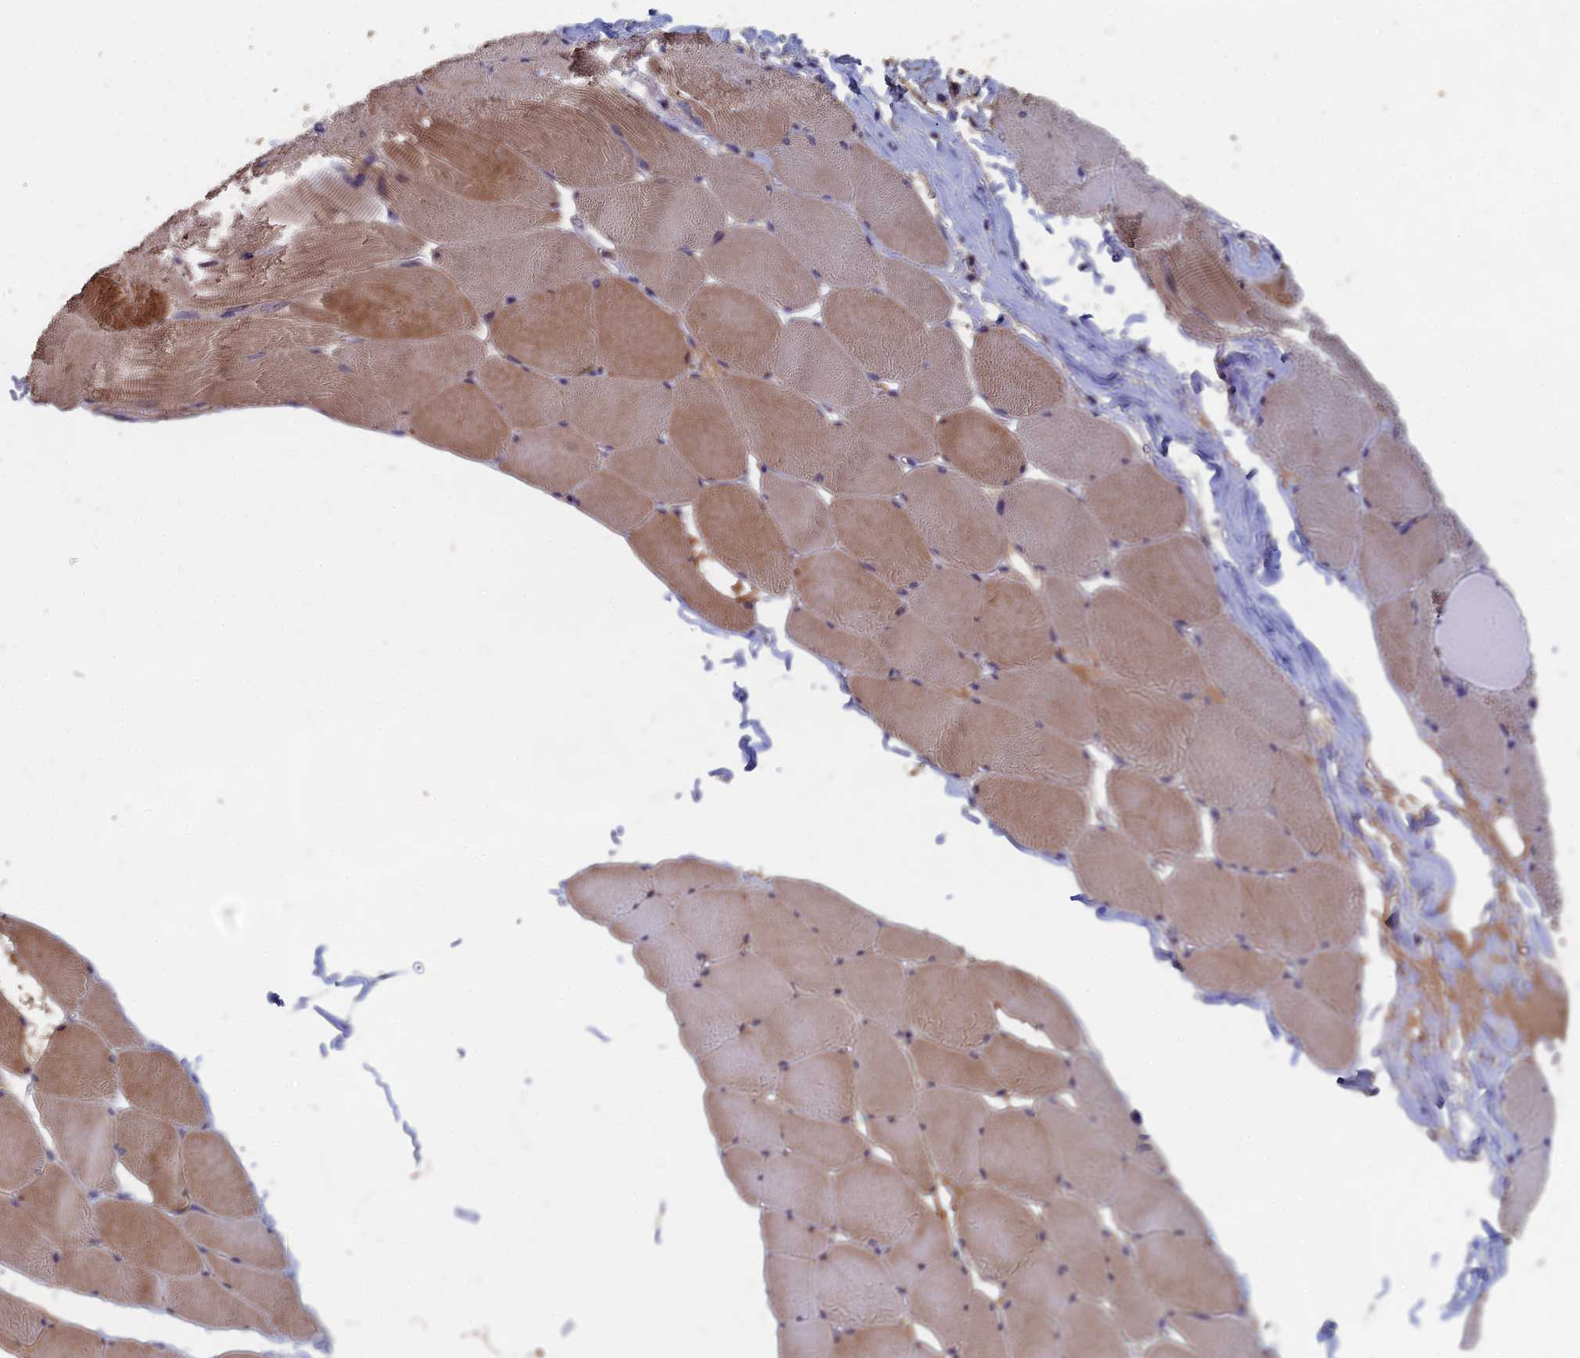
{"staining": {"intensity": "weak", "quantity": ">75%", "location": "cytoplasmic/membranous"}, "tissue": "skeletal muscle", "cell_type": "Myocytes", "image_type": "normal", "snomed": [{"axis": "morphology", "description": "Normal tissue, NOS"}, {"axis": "topography", "description": "Skeletal muscle"}], "caption": "Protein expression by immunohistochemistry demonstrates weak cytoplasmic/membranous staining in approximately >75% of myocytes in unremarkable skeletal muscle. (Stains: DAB in brown, nuclei in blue, Microscopy: brightfield microscopy at high magnification).", "gene": "SLC33A1", "patient": {"sex": "male", "age": 62}}